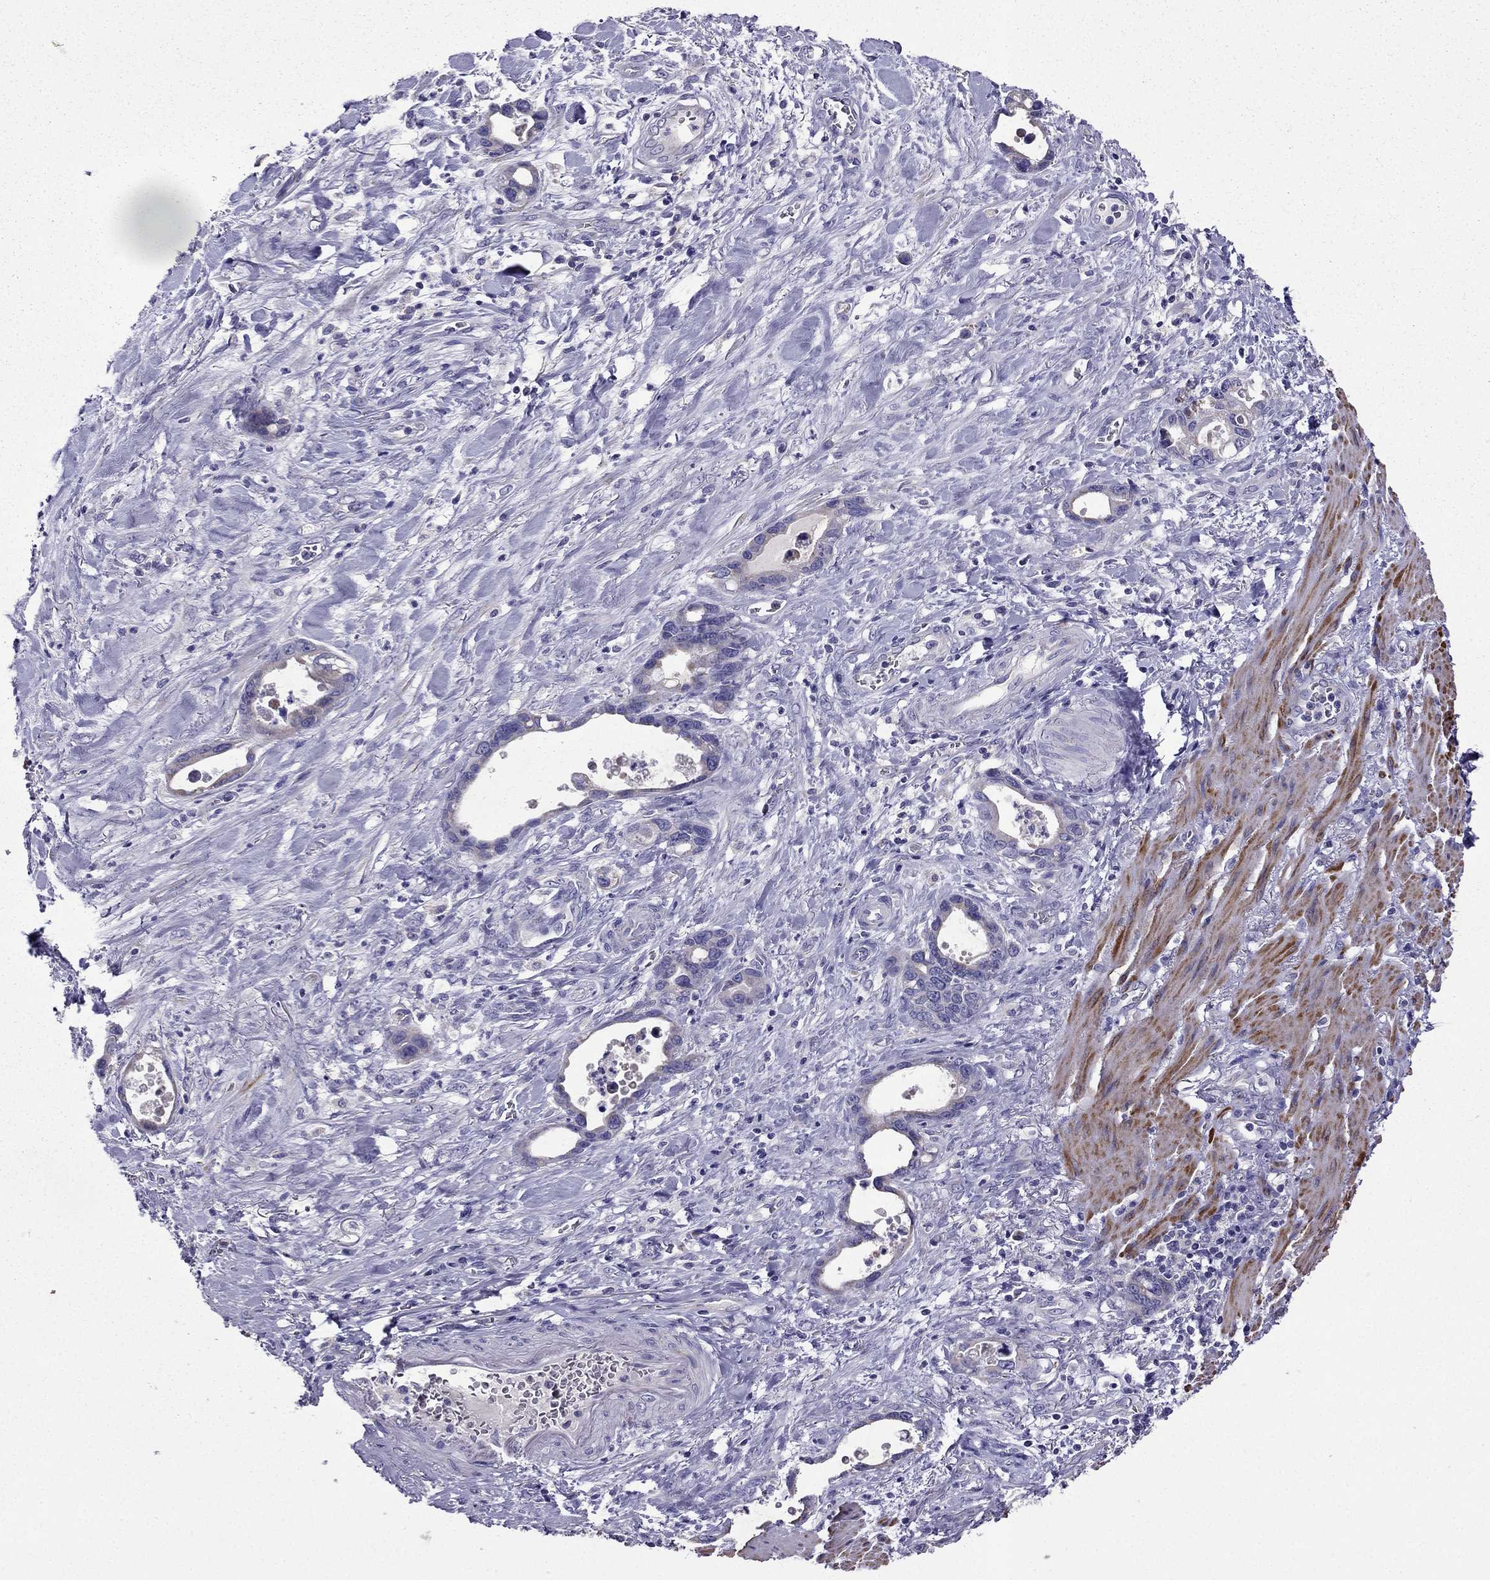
{"staining": {"intensity": "negative", "quantity": "none", "location": "none"}, "tissue": "stomach cancer", "cell_type": "Tumor cells", "image_type": "cancer", "snomed": [{"axis": "morphology", "description": "Normal tissue, NOS"}, {"axis": "morphology", "description": "Adenocarcinoma, NOS"}, {"axis": "topography", "description": "Esophagus"}, {"axis": "topography", "description": "Stomach, upper"}], "caption": "Histopathology image shows no significant protein expression in tumor cells of adenocarcinoma (stomach).", "gene": "DSC1", "patient": {"sex": "male", "age": 74}}